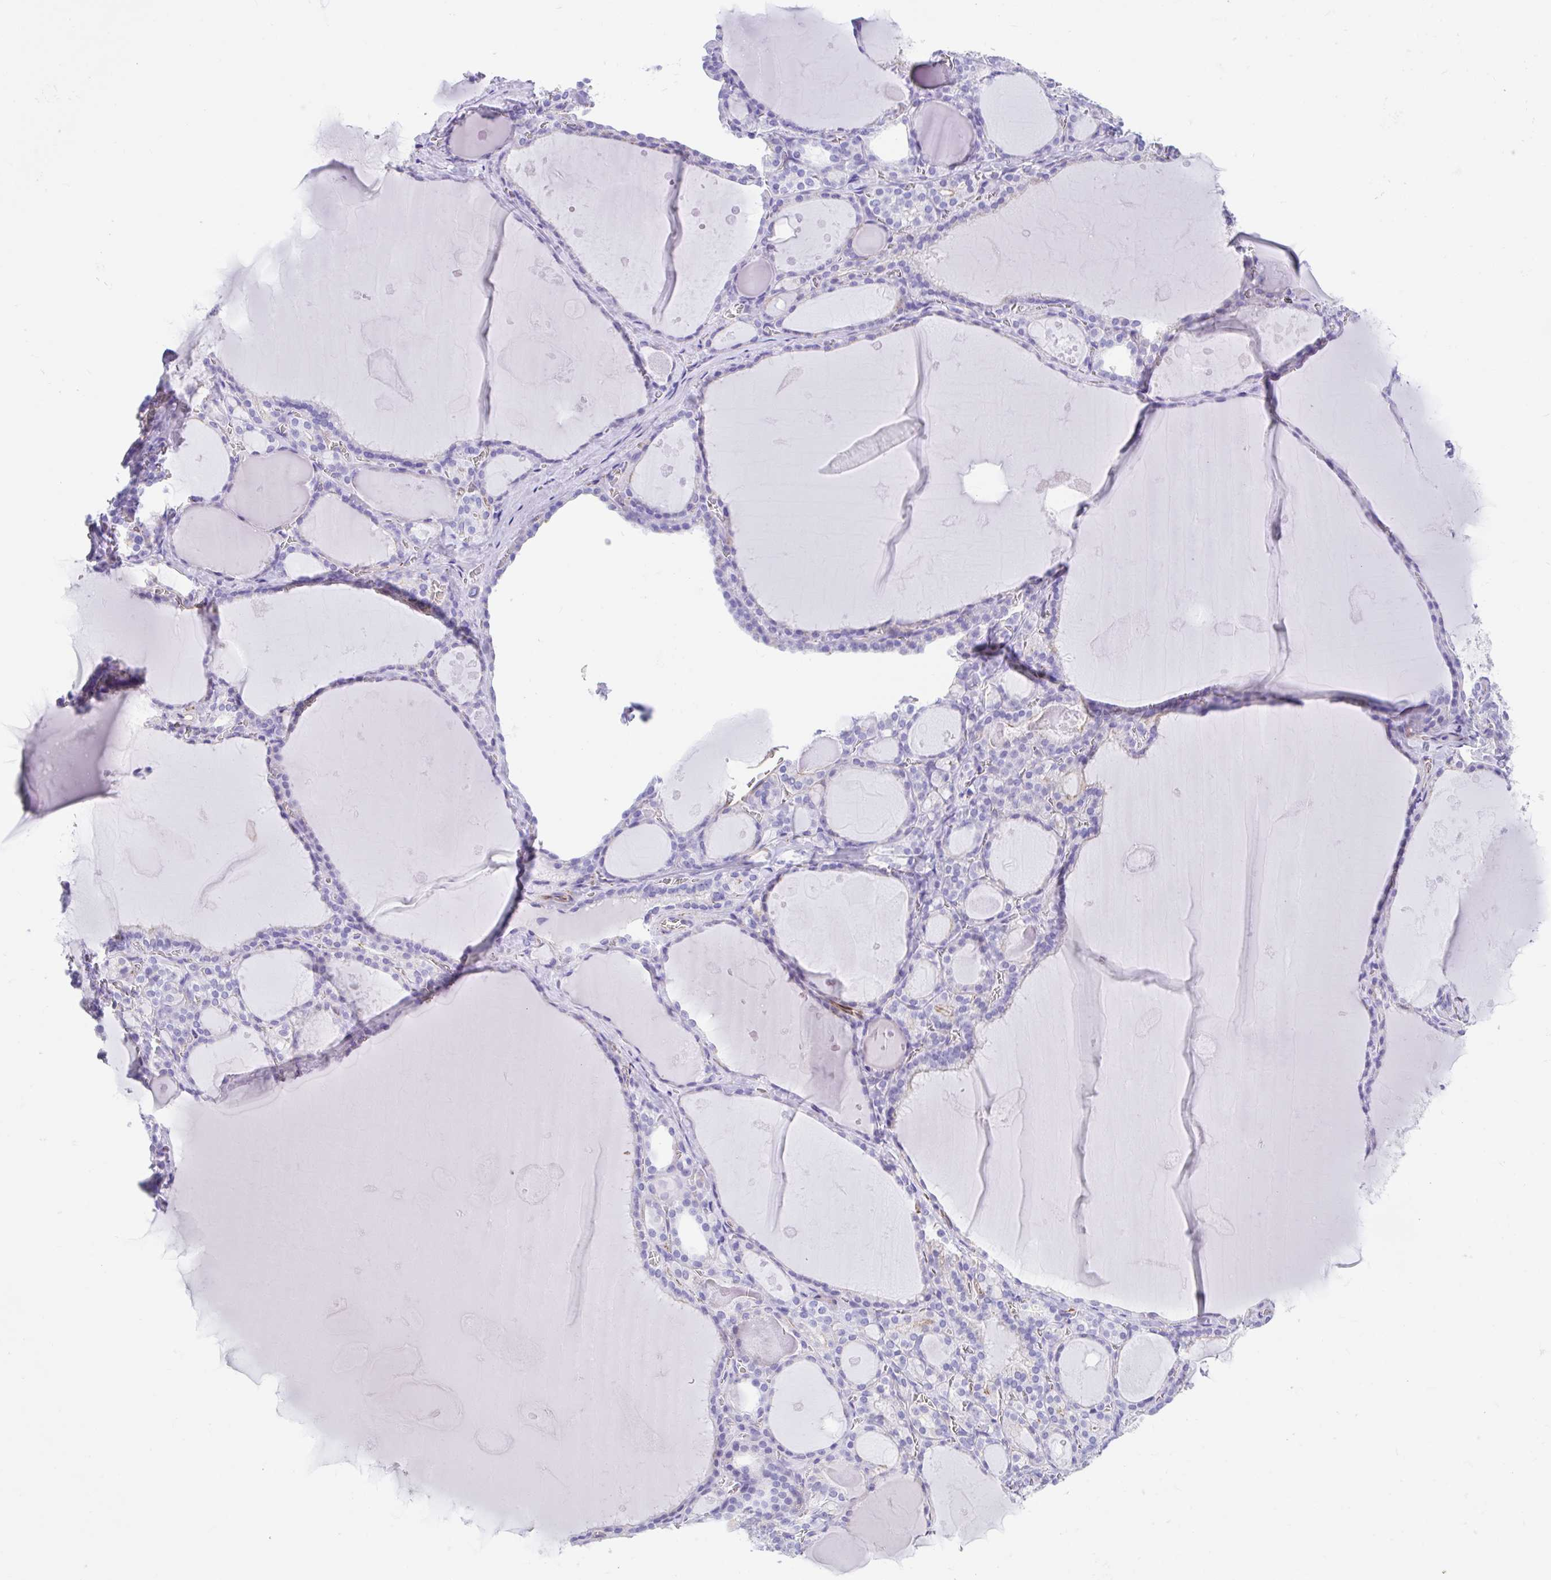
{"staining": {"intensity": "negative", "quantity": "none", "location": "none"}, "tissue": "thyroid gland", "cell_type": "Glandular cells", "image_type": "normal", "snomed": [{"axis": "morphology", "description": "Normal tissue, NOS"}, {"axis": "topography", "description": "Thyroid gland"}], "caption": "The photomicrograph demonstrates no staining of glandular cells in unremarkable thyroid gland.", "gene": "FAM107A", "patient": {"sex": "male", "age": 56}}